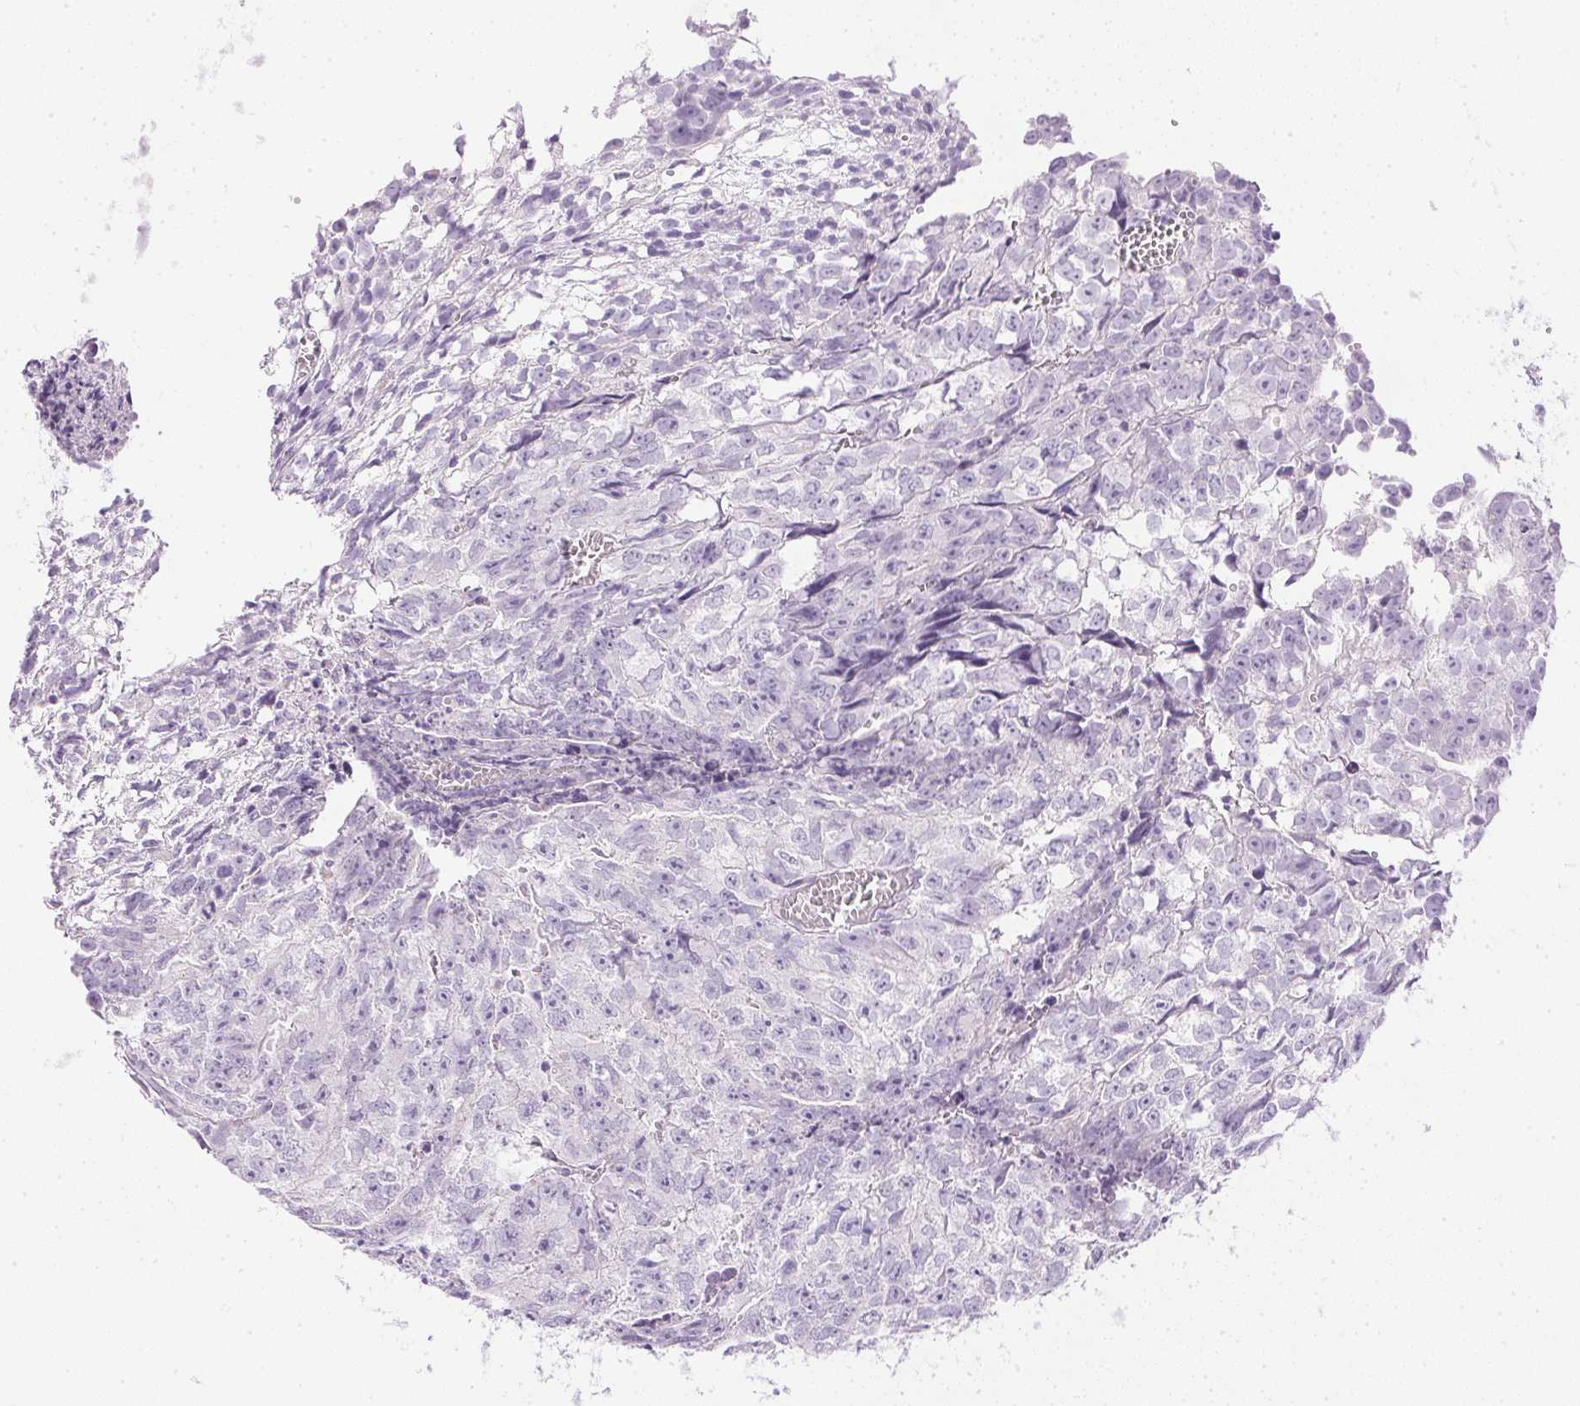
{"staining": {"intensity": "negative", "quantity": "none", "location": "none"}, "tissue": "testis cancer", "cell_type": "Tumor cells", "image_type": "cancer", "snomed": [{"axis": "morphology", "description": "Carcinoma, Embryonal, NOS"}, {"axis": "morphology", "description": "Teratoma, malignant, NOS"}, {"axis": "topography", "description": "Testis"}], "caption": "IHC histopathology image of teratoma (malignant) (testis) stained for a protein (brown), which displays no positivity in tumor cells. The staining is performed using DAB brown chromogen with nuclei counter-stained in using hematoxylin.", "gene": "CTRL", "patient": {"sex": "male", "age": 24}}